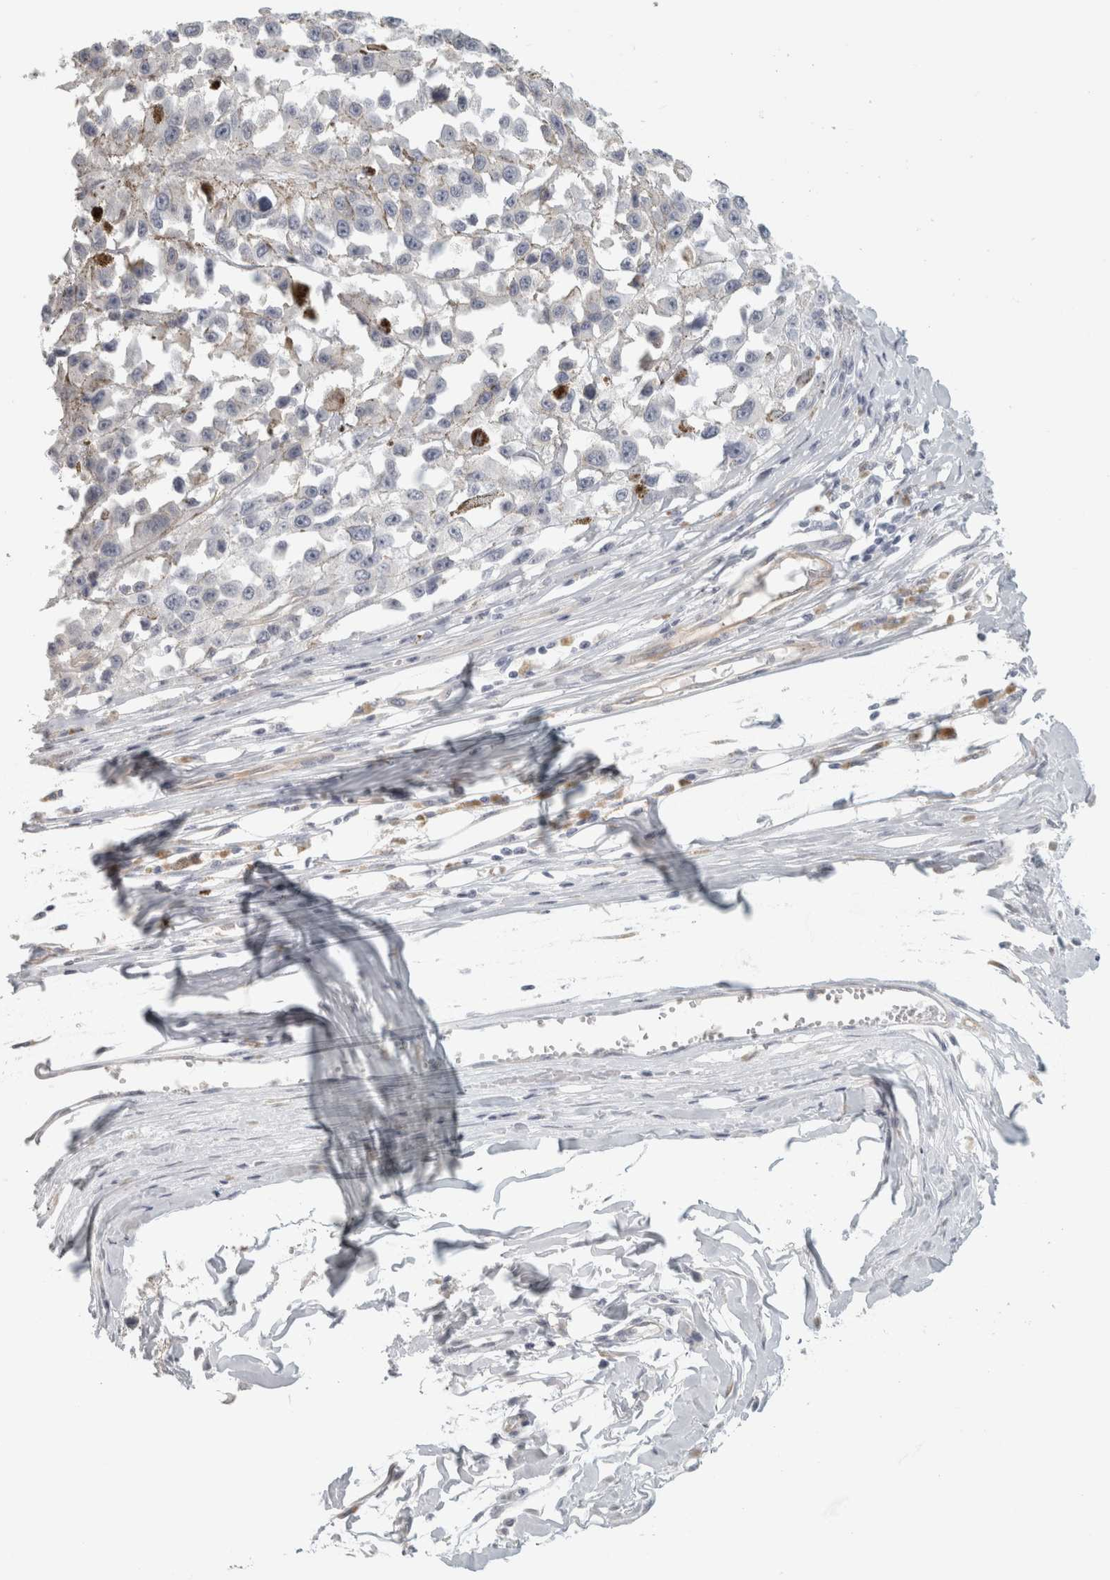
{"staining": {"intensity": "negative", "quantity": "none", "location": "none"}, "tissue": "melanoma", "cell_type": "Tumor cells", "image_type": "cancer", "snomed": [{"axis": "morphology", "description": "Malignant melanoma, Metastatic site"}, {"axis": "topography", "description": "Lymph node"}], "caption": "Protein analysis of malignant melanoma (metastatic site) displays no significant expression in tumor cells.", "gene": "FBLIM1", "patient": {"sex": "male", "age": 59}}